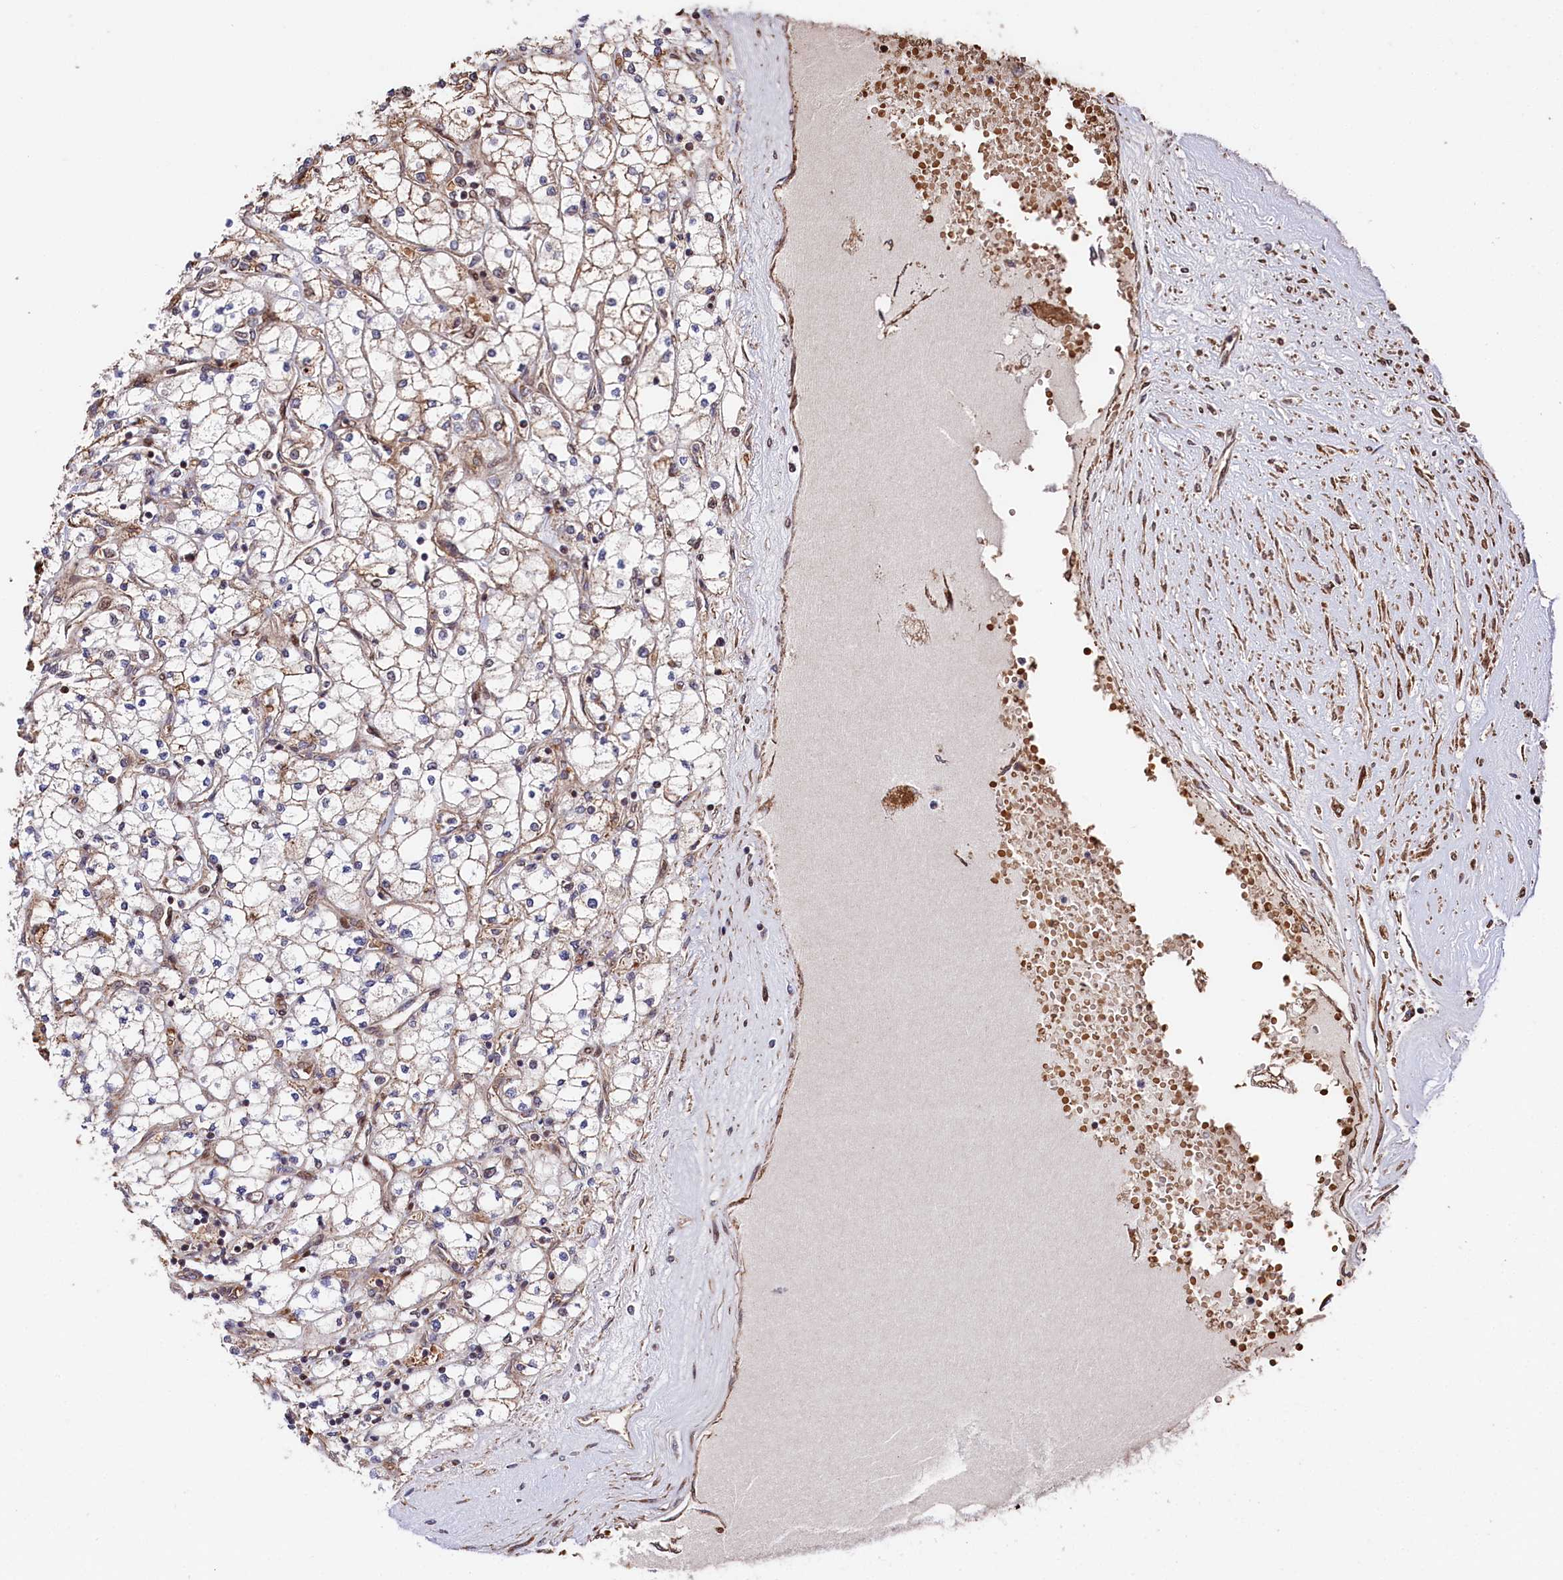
{"staining": {"intensity": "moderate", "quantity": "25%-75%", "location": "cytoplasmic/membranous"}, "tissue": "renal cancer", "cell_type": "Tumor cells", "image_type": "cancer", "snomed": [{"axis": "morphology", "description": "Adenocarcinoma, NOS"}, {"axis": "topography", "description": "Kidney"}], "caption": "Renal cancer stained with immunohistochemistry displays moderate cytoplasmic/membranous expression in about 25%-75% of tumor cells.", "gene": "TNKS1BP1", "patient": {"sex": "male", "age": 80}}